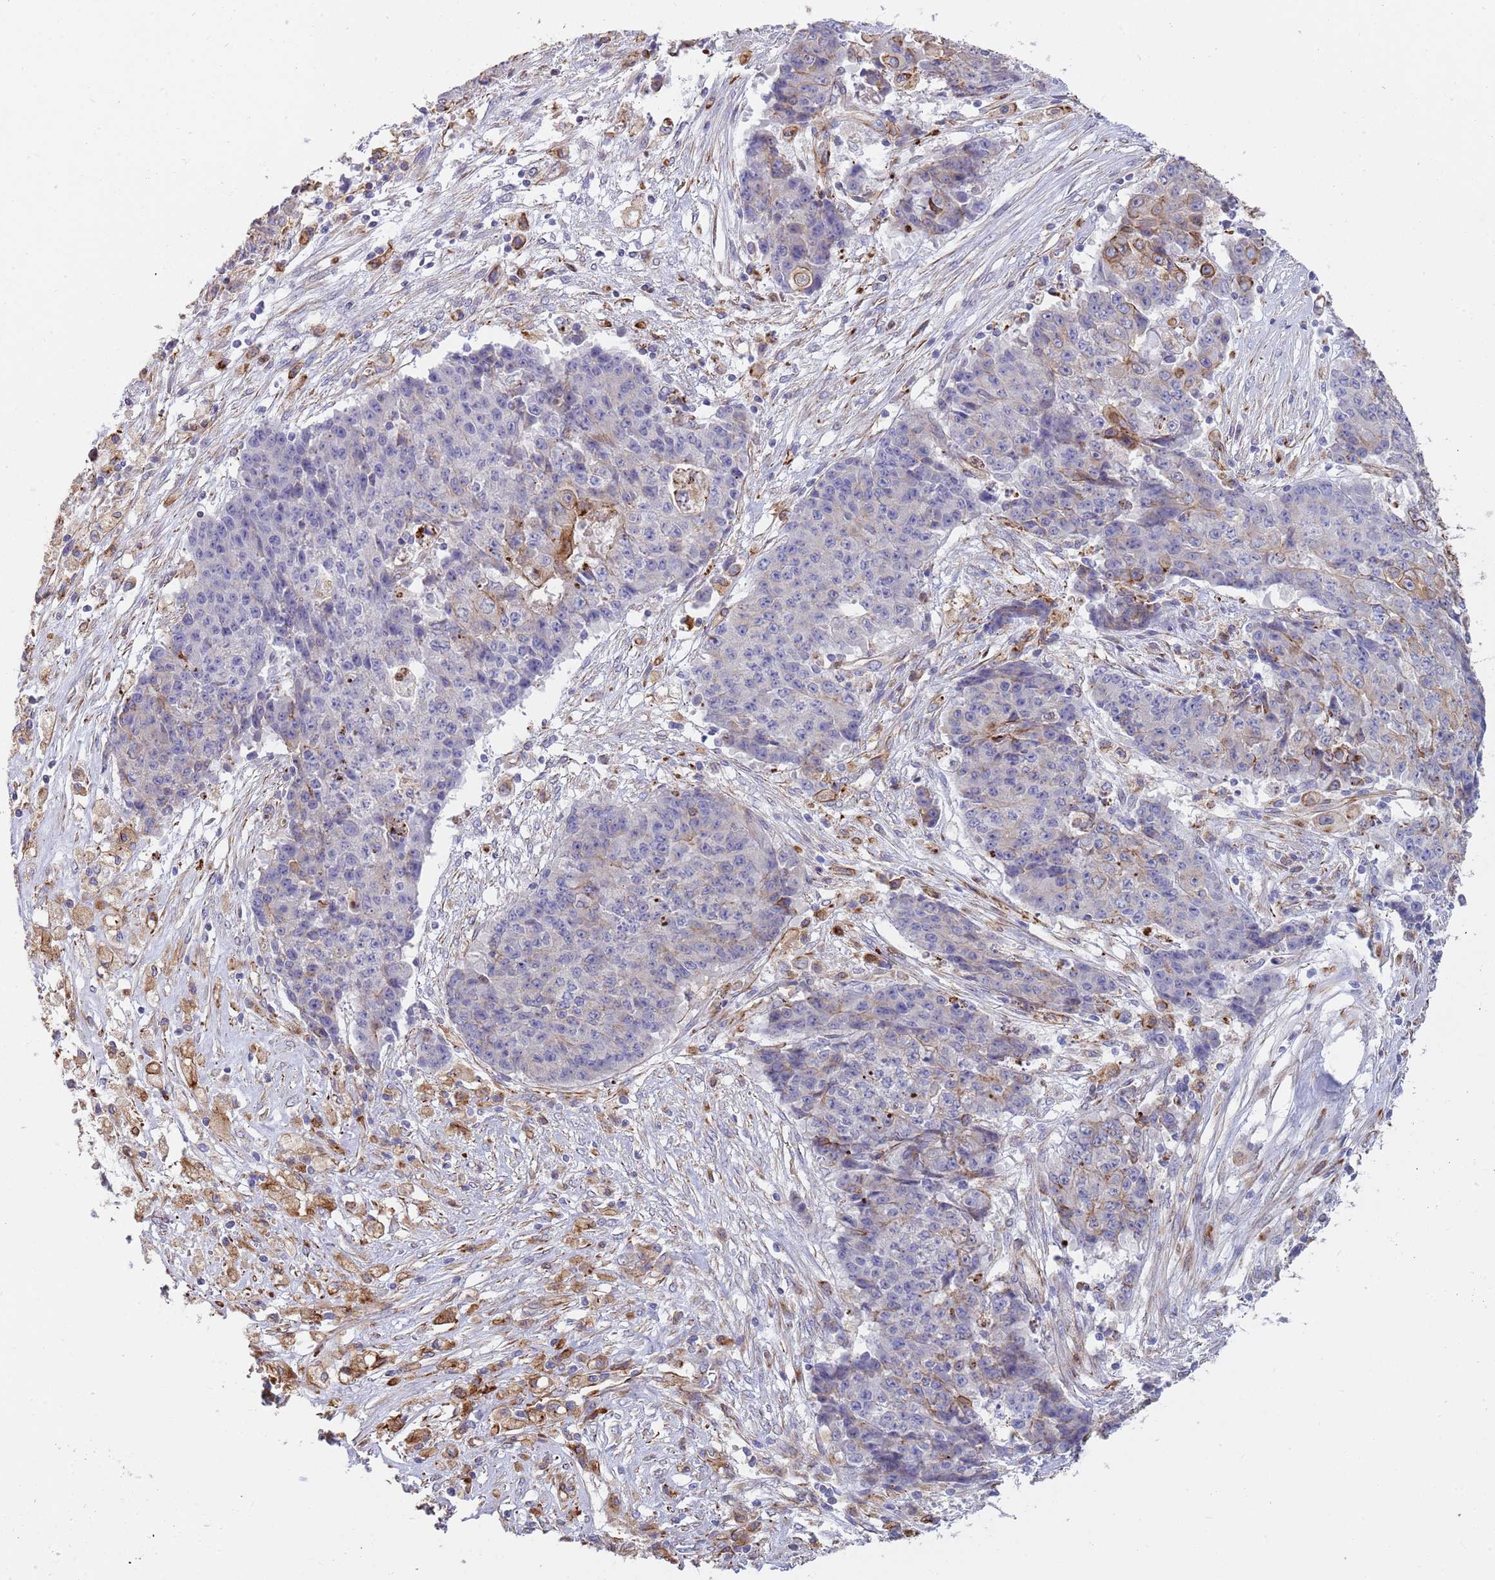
{"staining": {"intensity": "moderate", "quantity": "<25%", "location": "cytoplasmic/membranous"}, "tissue": "ovarian cancer", "cell_type": "Tumor cells", "image_type": "cancer", "snomed": [{"axis": "morphology", "description": "Carcinoma, endometroid"}, {"axis": "topography", "description": "Ovary"}], "caption": "Tumor cells display low levels of moderate cytoplasmic/membranous expression in approximately <25% of cells in endometroid carcinoma (ovarian). (Brightfield microscopy of DAB IHC at high magnification).", "gene": "MOGAT1", "patient": {"sex": "female", "age": 42}}